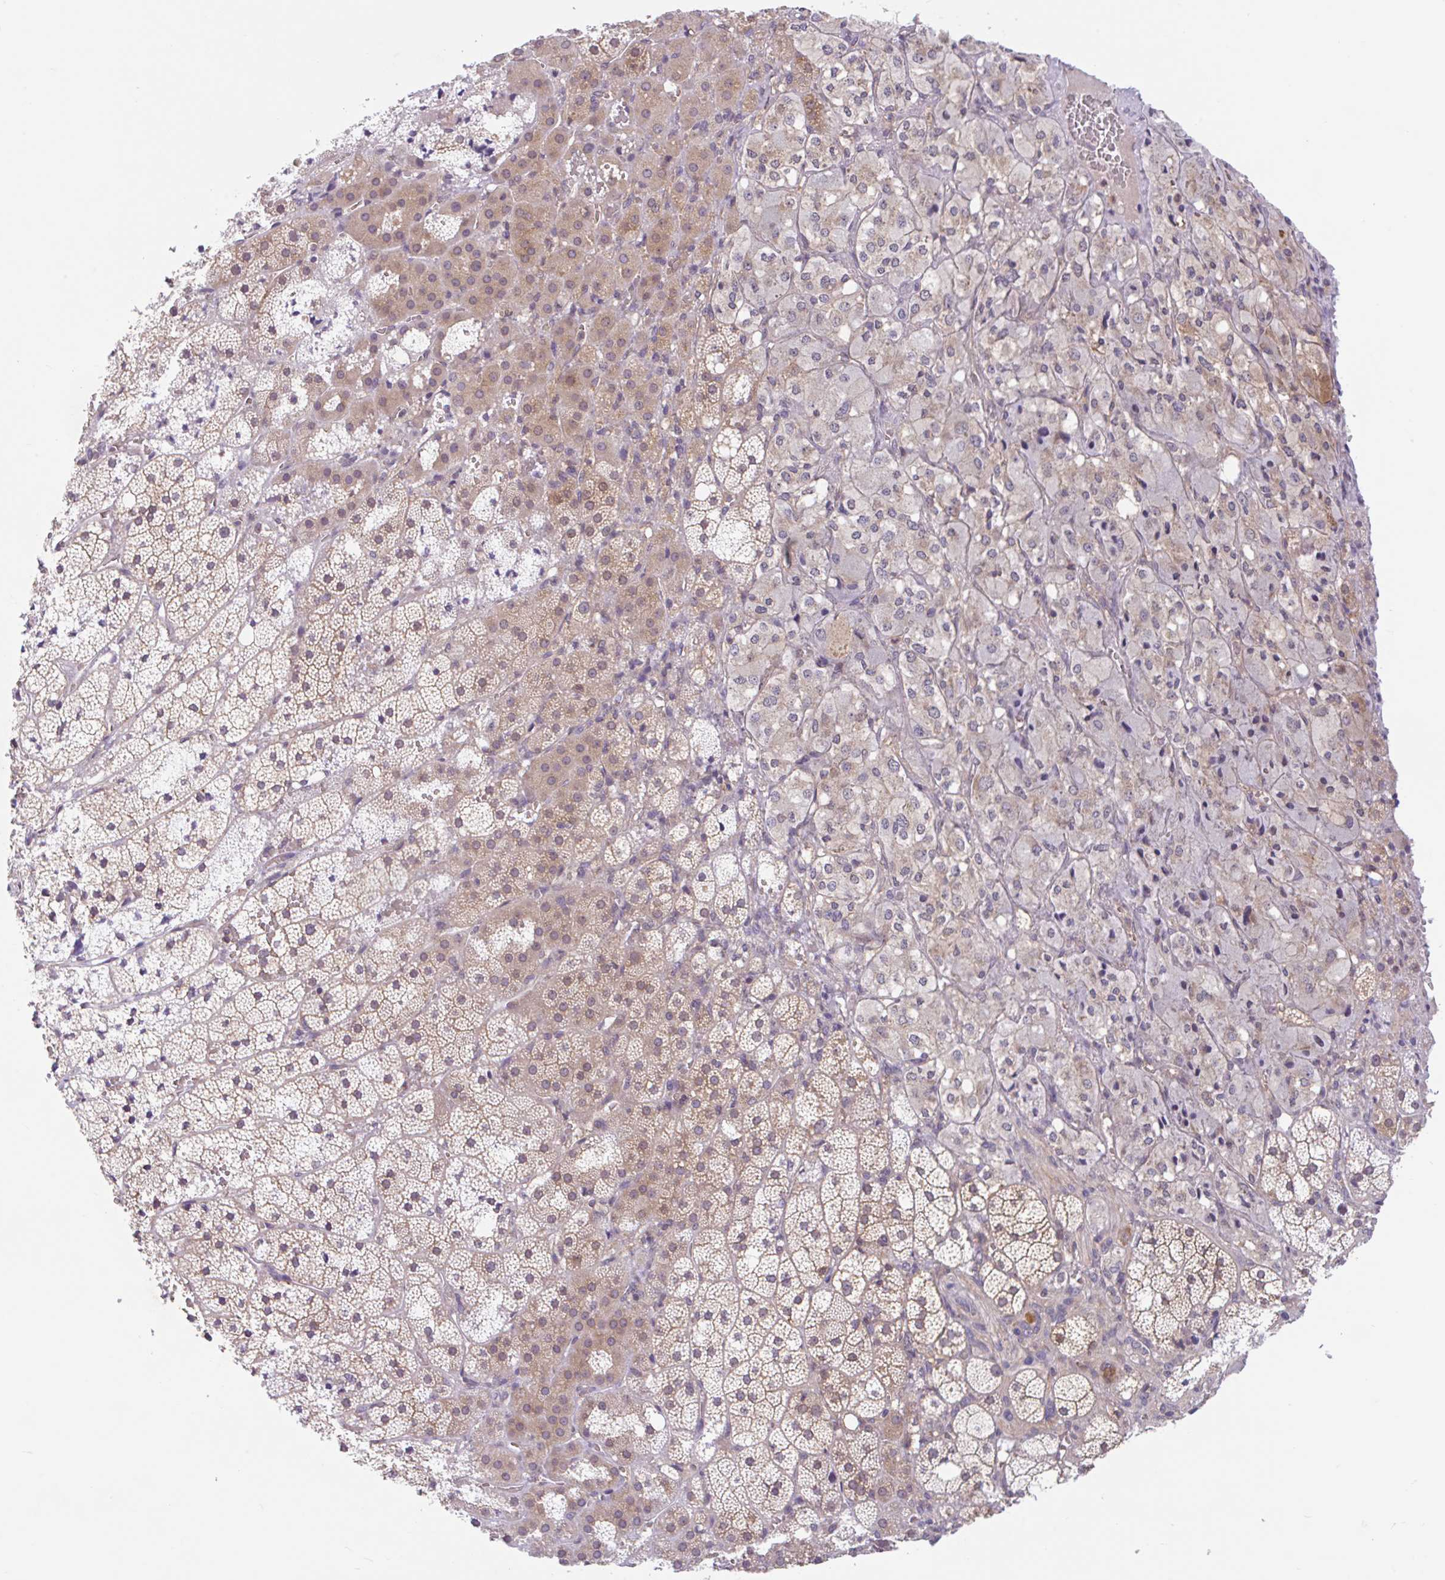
{"staining": {"intensity": "moderate", "quantity": ">75%", "location": "cytoplasmic/membranous"}, "tissue": "adrenal gland", "cell_type": "Glandular cells", "image_type": "normal", "snomed": [{"axis": "morphology", "description": "Normal tissue, NOS"}, {"axis": "topography", "description": "Adrenal gland"}], "caption": "An IHC histopathology image of normal tissue is shown. Protein staining in brown highlights moderate cytoplasmic/membranous positivity in adrenal gland within glandular cells.", "gene": "RALBP1", "patient": {"sex": "male", "age": 53}}